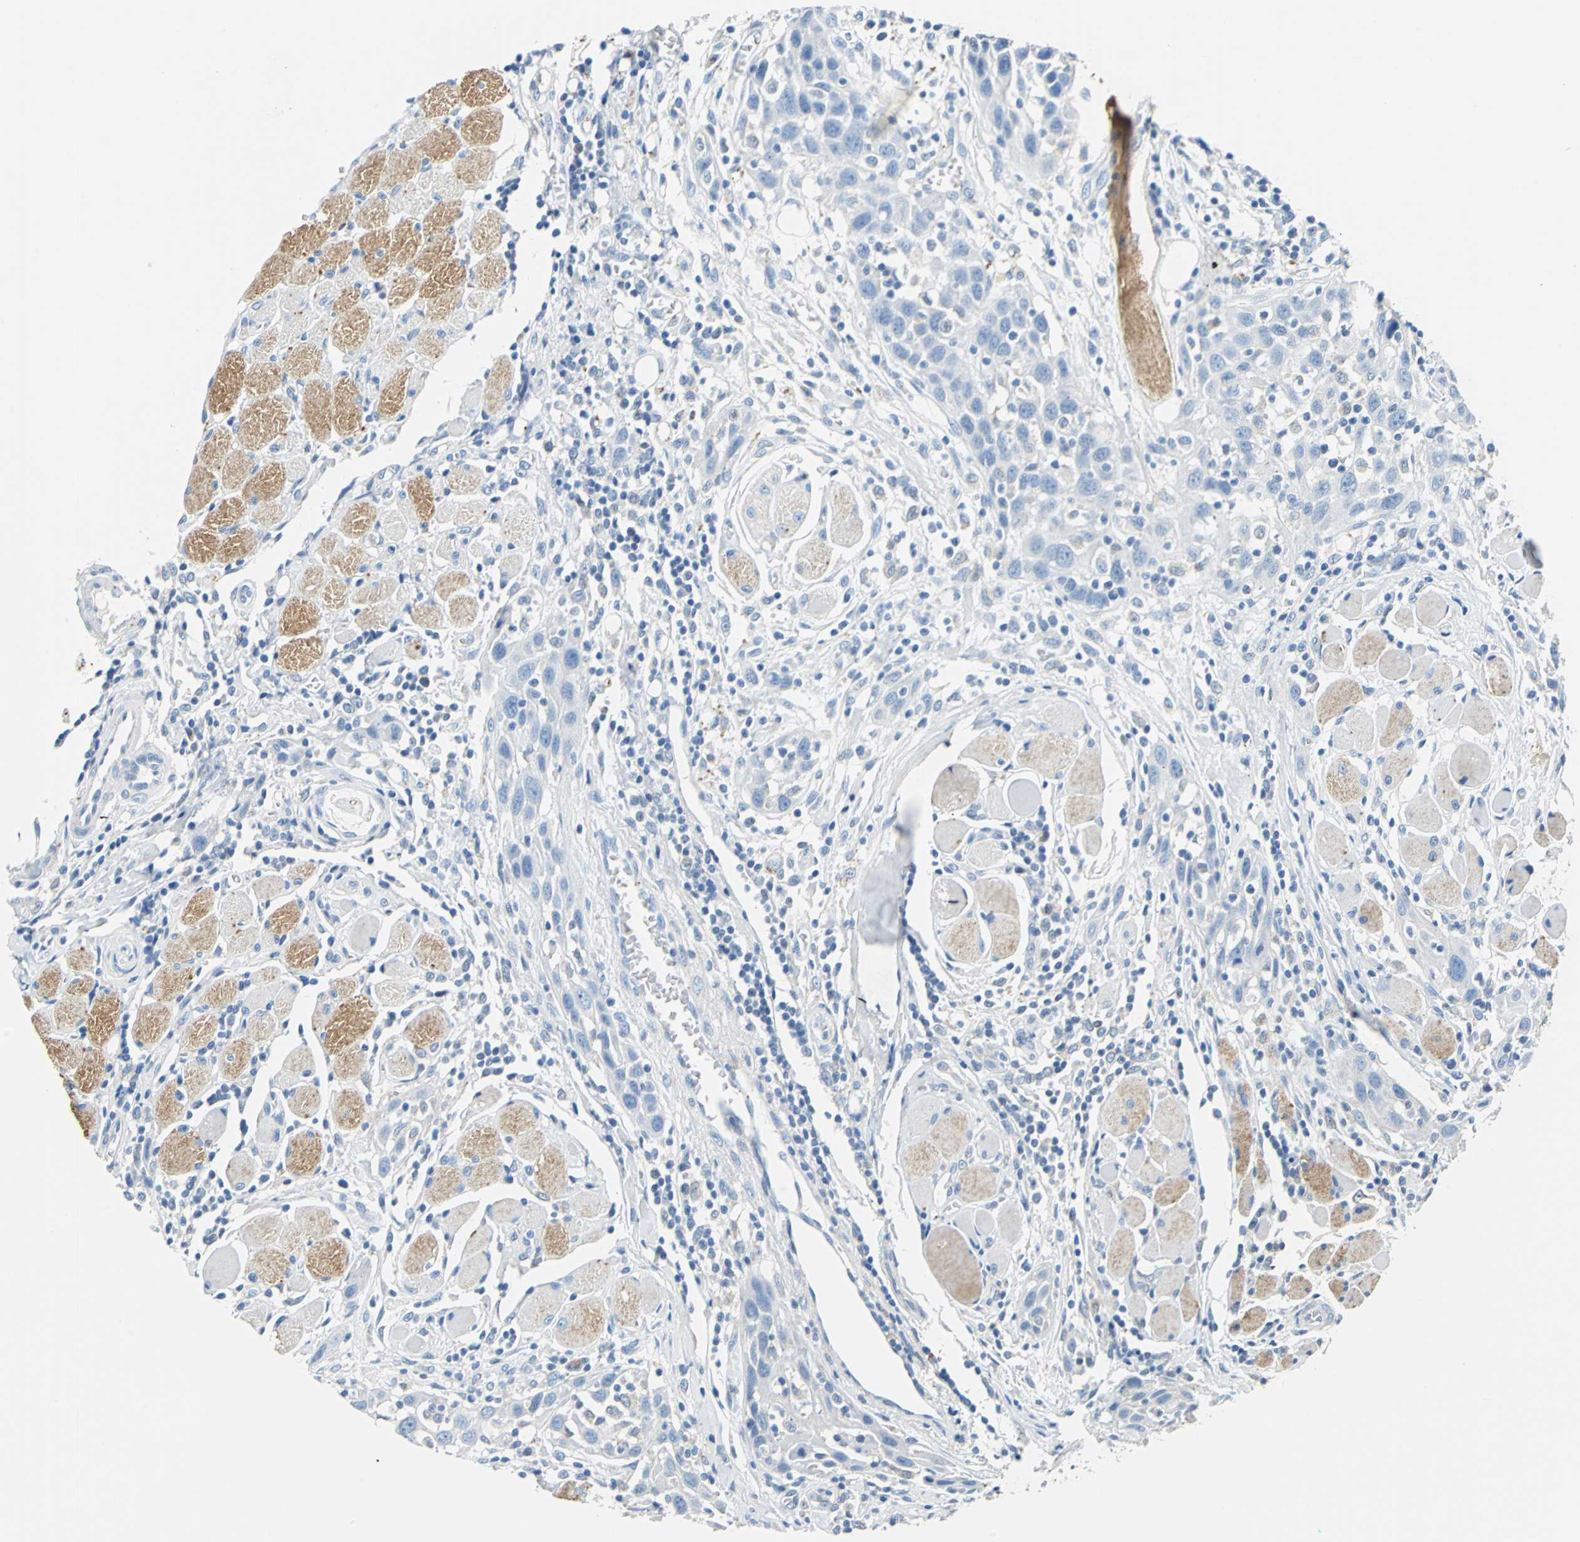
{"staining": {"intensity": "negative", "quantity": "none", "location": "none"}, "tissue": "head and neck cancer", "cell_type": "Tumor cells", "image_type": "cancer", "snomed": [{"axis": "morphology", "description": "Squamous cell carcinoma, NOS"}, {"axis": "topography", "description": "Oral tissue"}, {"axis": "topography", "description": "Head-Neck"}], "caption": "A histopathology image of human squamous cell carcinoma (head and neck) is negative for staining in tumor cells.", "gene": "TEX264", "patient": {"sex": "female", "age": 50}}